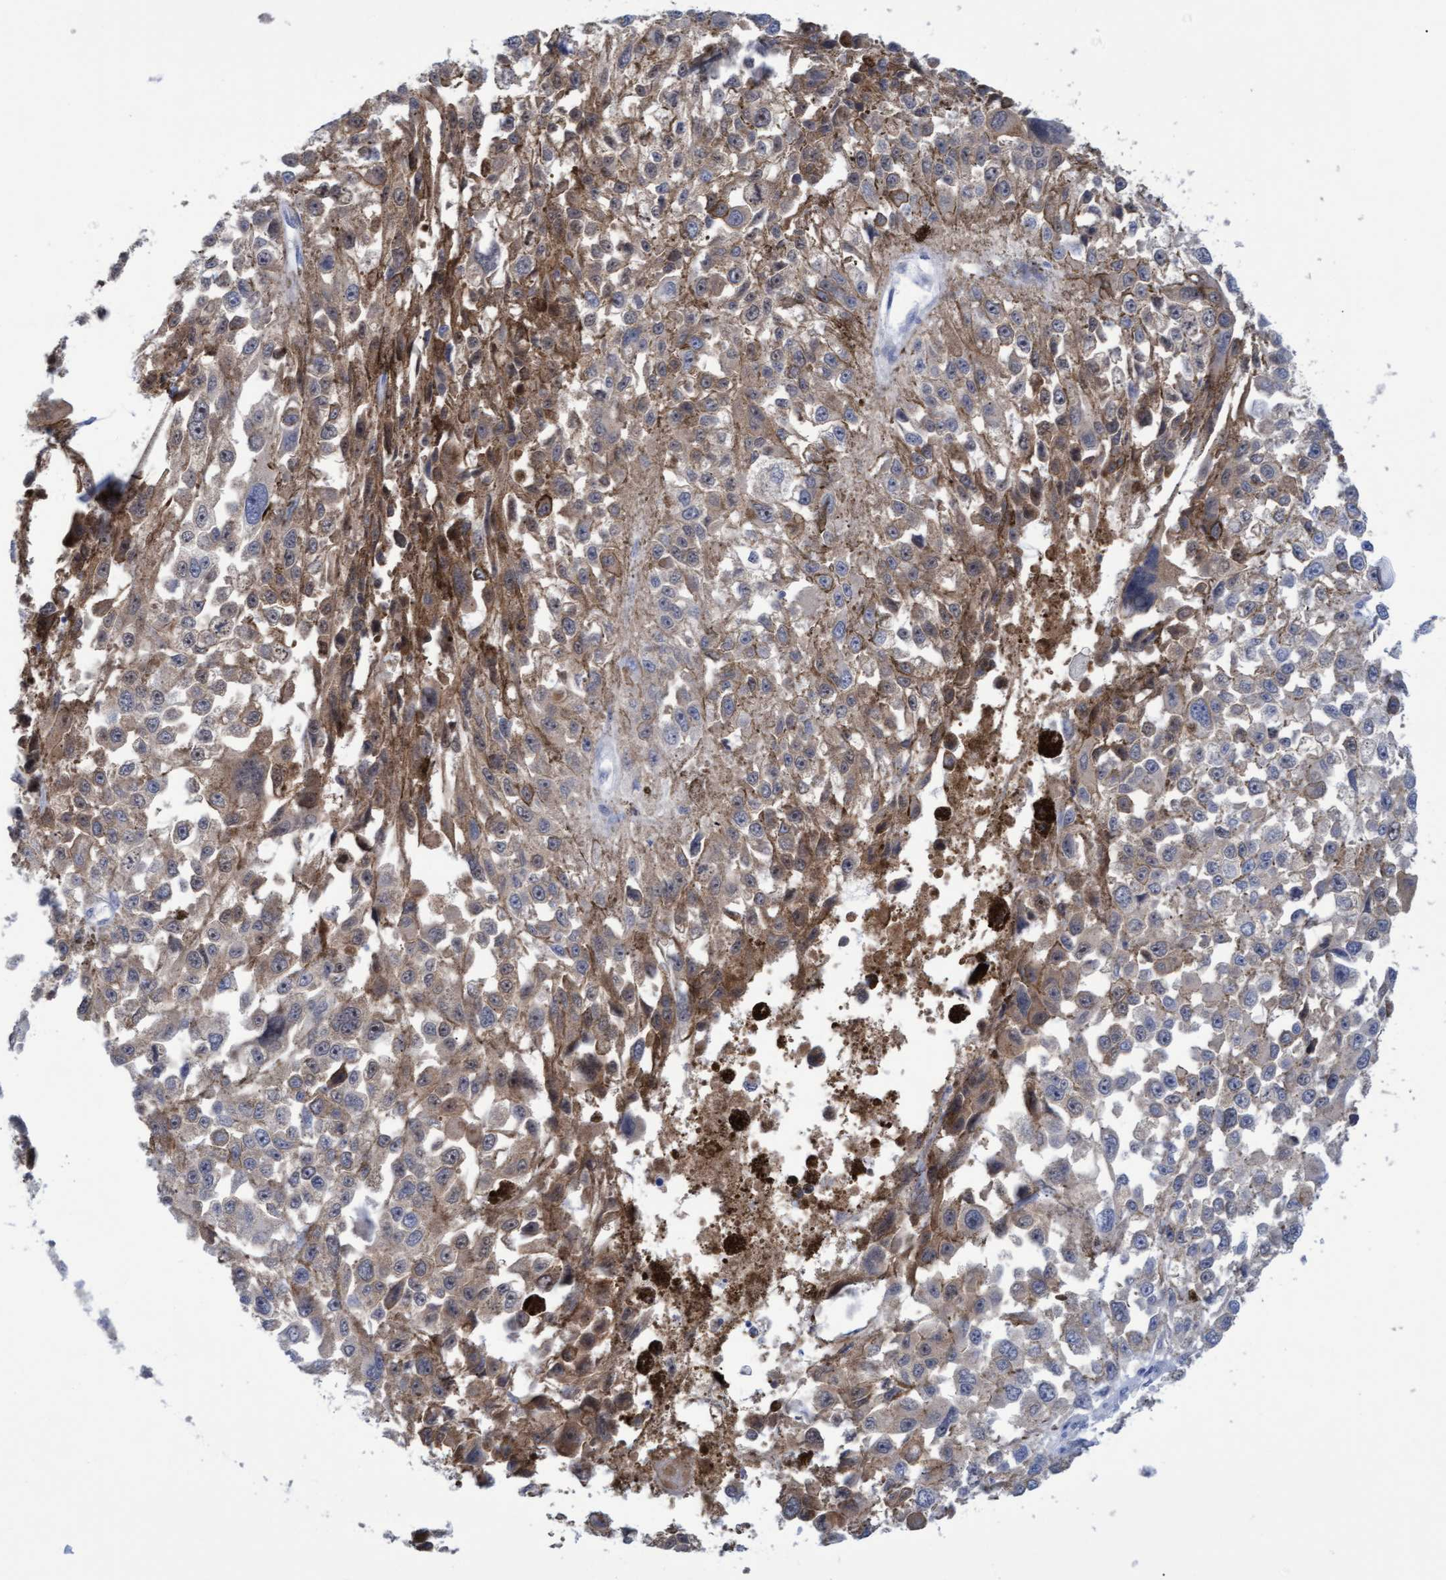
{"staining": {"intensity": "moderate", "quantity": "25%-75%", "location": "cytoplasmic/membranous"}, "tissue": "melanoma", "cell_type": "Tumor cells", "image_type": "cancer", "snomed": [{"axis": "morphology", "description": "Malignant melanoma, Metastatic site"}, {"axis": "topography", "description": "Lymph node"}], "caption": "IHC image of neoplastic tissue: melanoma stained using IHC exhibits medium levels of moderate protein expression localized specifically in the cytoplasmic/membranous of tumor cells, appearing as a cytoplasmic/membranous brown color.", "gene": "STXBP1", "patient": {"sex": "male", "age": 59}}